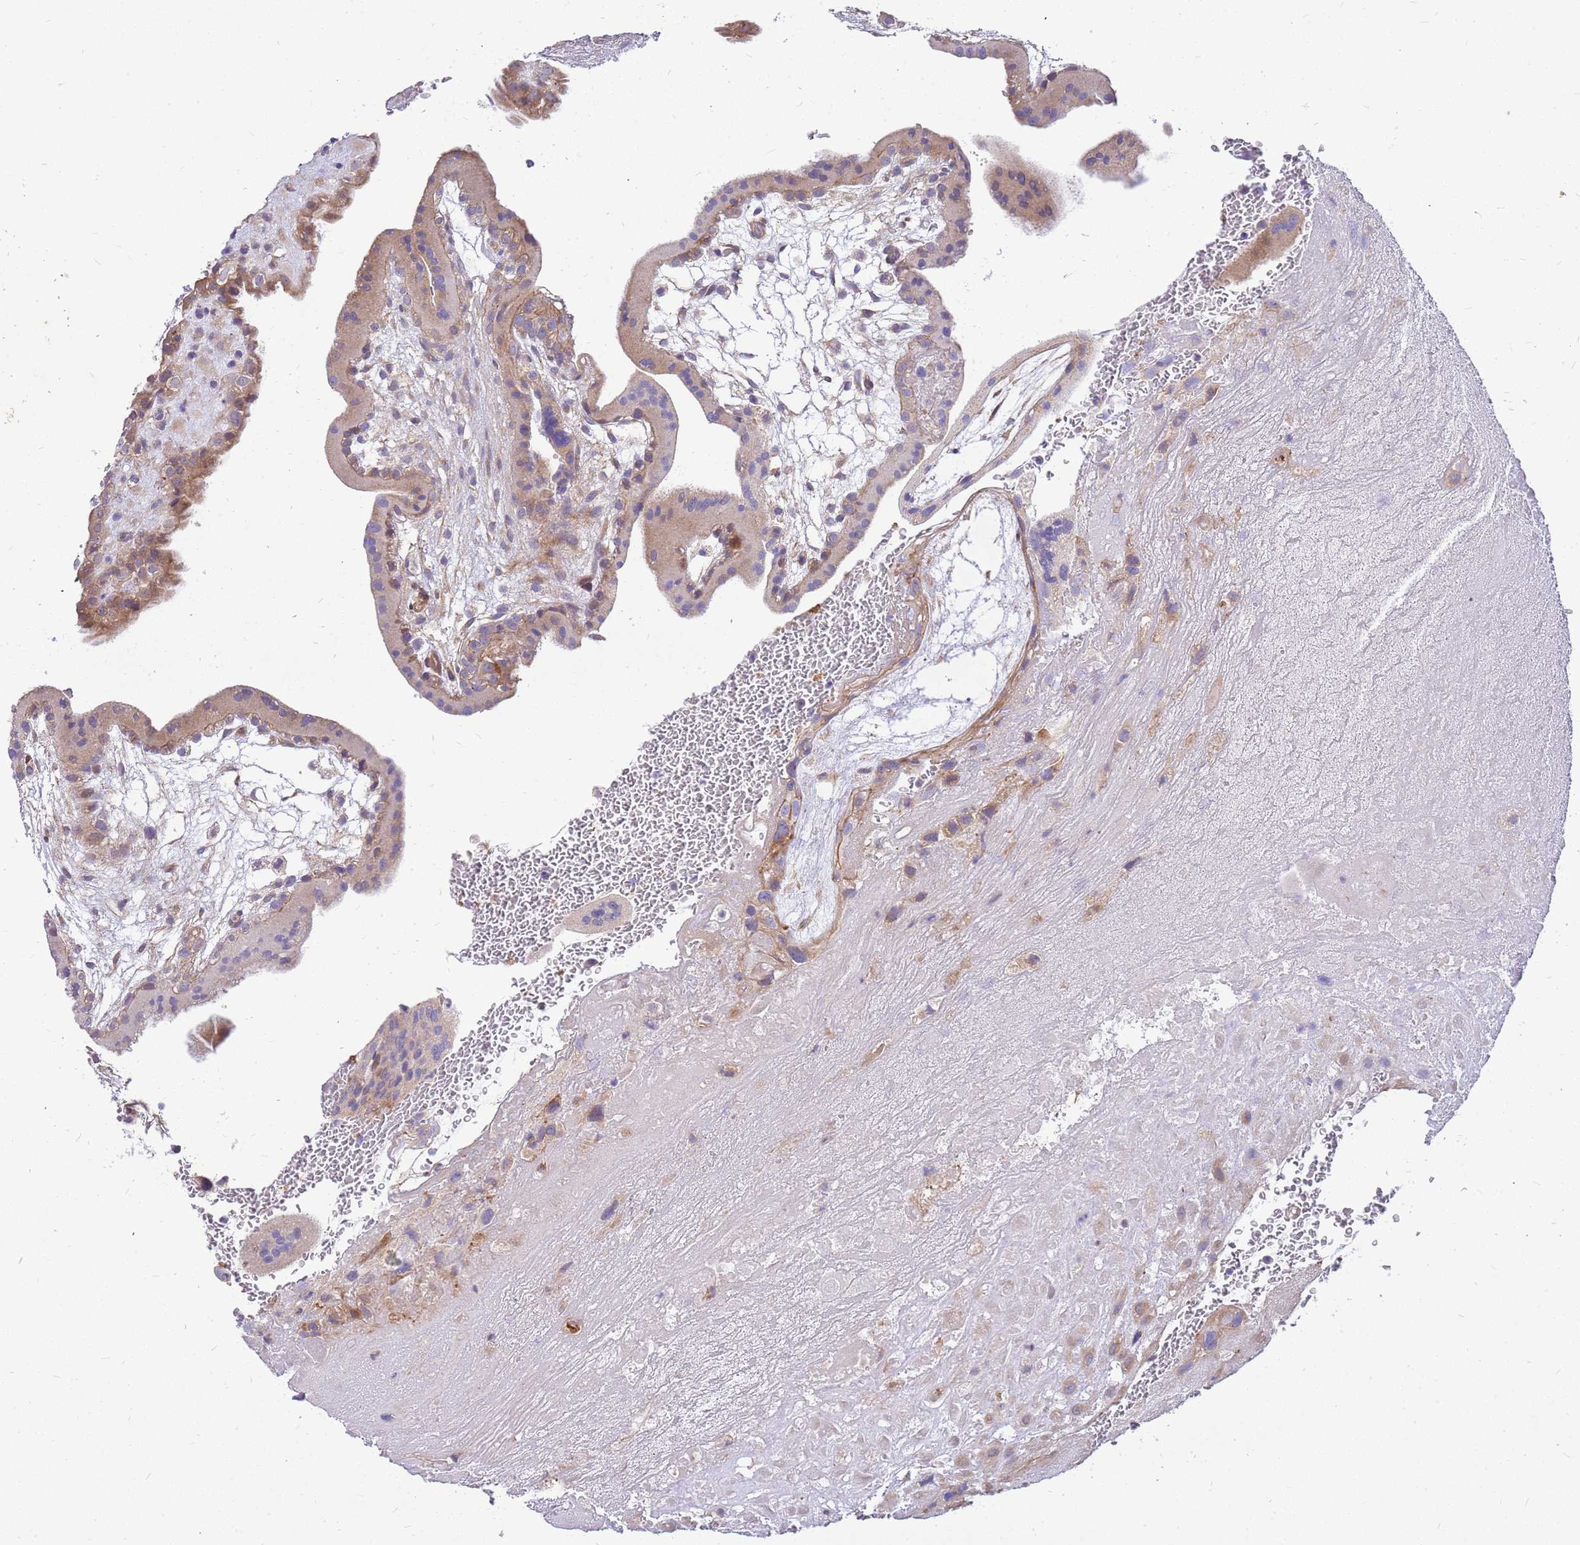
{"staining": {"intensity": "weak", "quantity": "<25%", "location": "cytoplasmic/membranous"}, "tissue": "placenta", "cell_type": "Decidual cells", "image_type": "normal", "snomed": [{"axis": "morphology", "description": "Normal tissue, NOS"}, {"axis": "topography", "description": "Placenta"}], "caption": "A micrograph of human placenta is negative for staining in decidual cells. (Immunohistochemistry, brightfield microscopy, high magnification).", "gene": "MVD", "patient": {"sex": "female", "age": 35}}